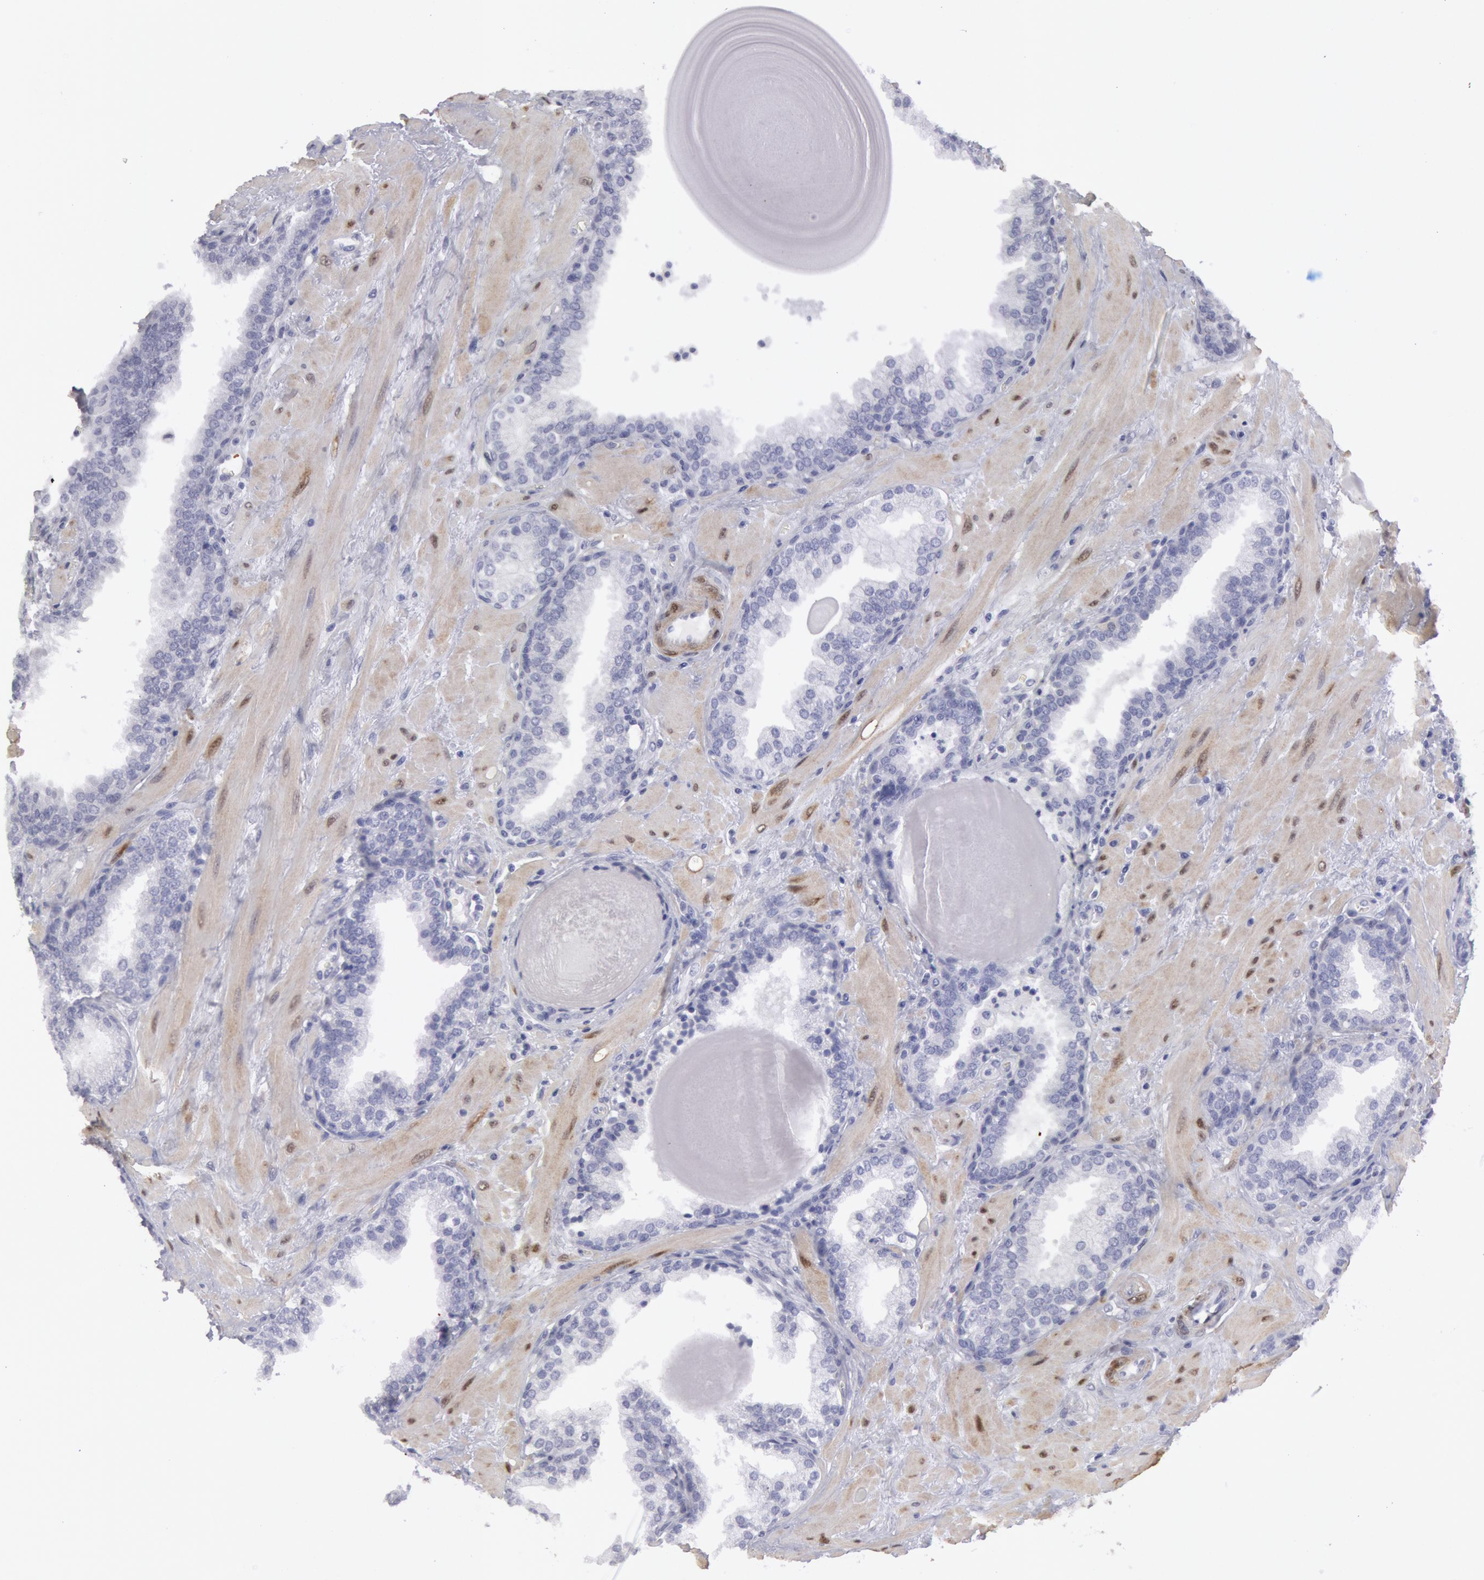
{"staining": {"intensity": "negative", "quantity": "none", "location": "none"}, "tissue": "prostate", "cell_type": "Glandular cells", "image_type": "normal", "snomed": [{"axis": "morphology", "description": "Normal tissue, NOS"}, {"axis": "topography", "description": "Prostate"}], "caption": "A histopathology image of human prostate is negative for staining in glandular cells.", "gene": "FHL1", "patient": {"sex": "male", "age": 51}}